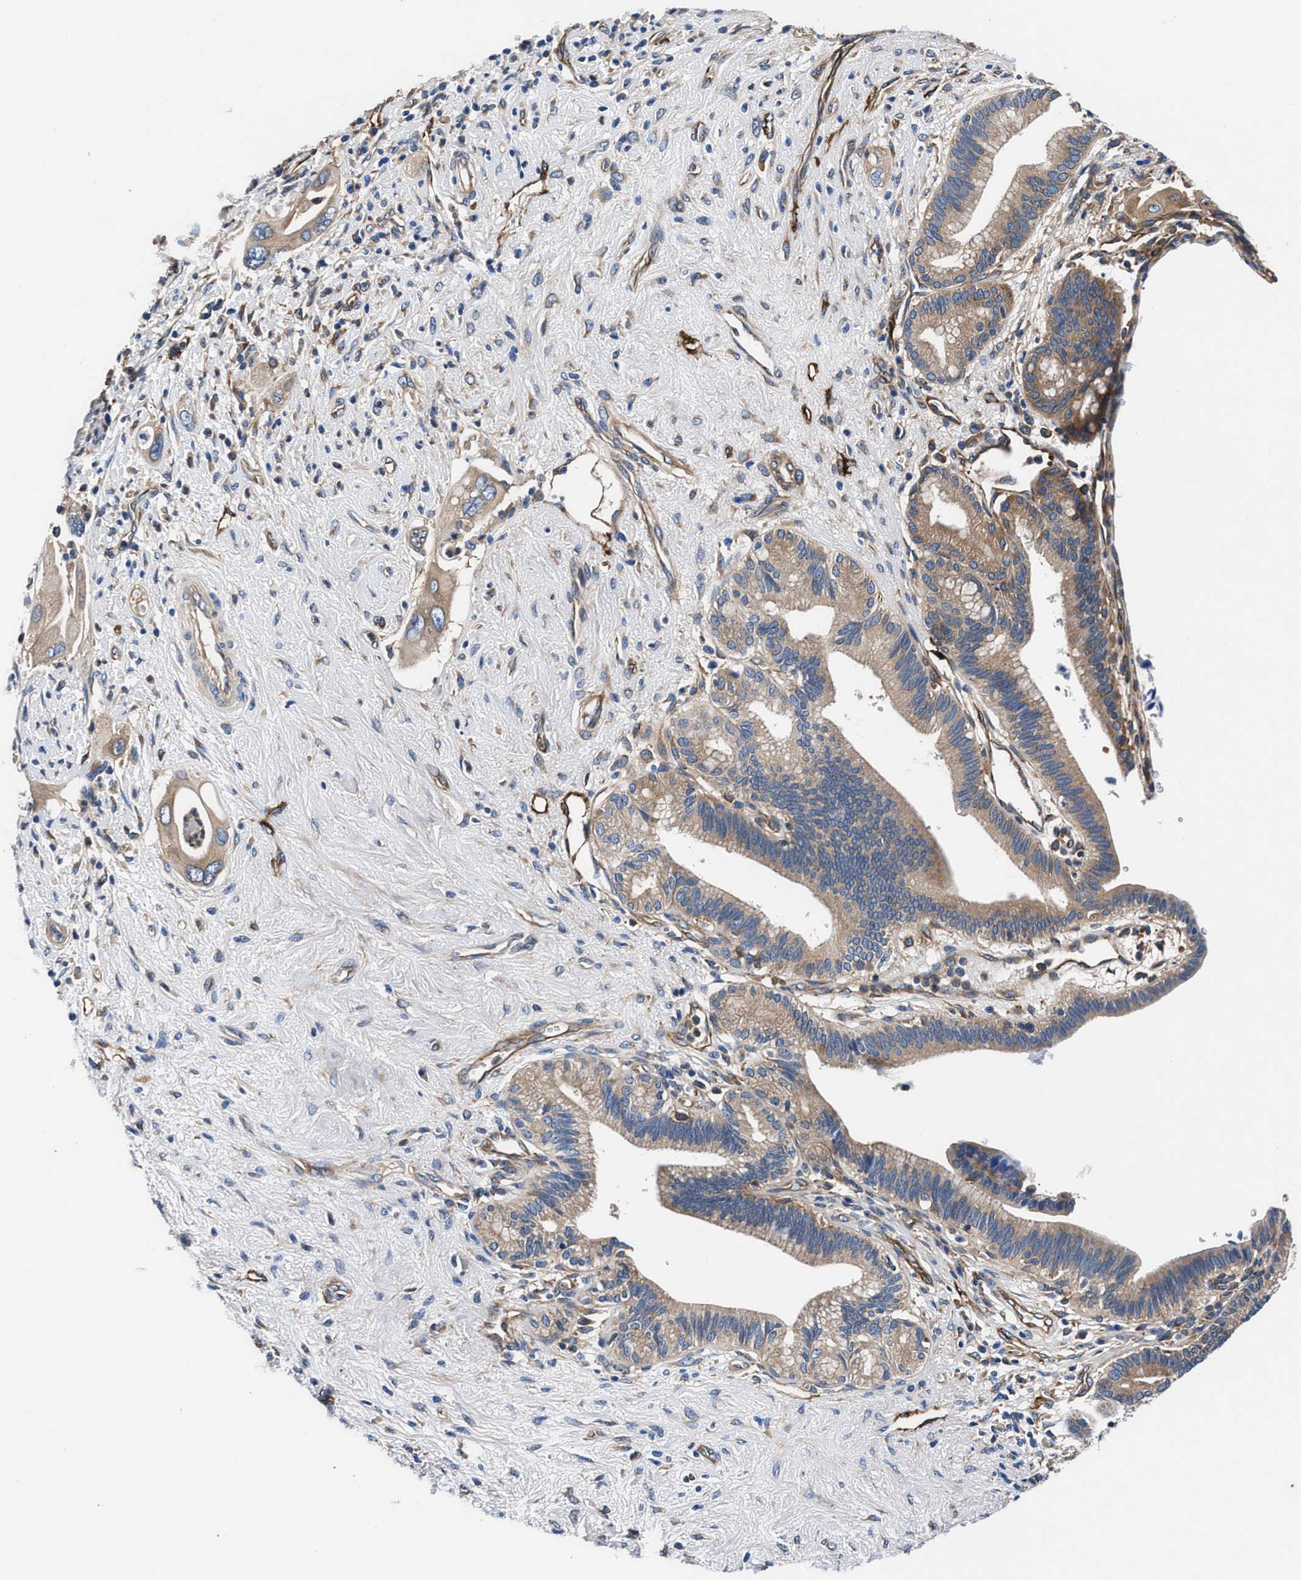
{"staining": {"intensity": "moderate", "quantity": ">75%", "location": "cytoplasmic/membranous"}, "tissue": "pancreatic cancer", "cell_type": "Tumor cells", "image_type": "cancer", "snomed": [{"axis": "morphology", "description": "Adenocarcinoma, NOS"}, {"axis": "topography", "description": "Pancreas"}], "caption": "Pancreatic cancer (adenocarcinoma) stained for a protein displays moderate cytoplasmic/membranous positivity in tumor cells. (DAB IHC, brown staining for protein, blue staining for nuclei).", "gene": "SH3GL1", "patient": {"sex": "male", "age": 59}}